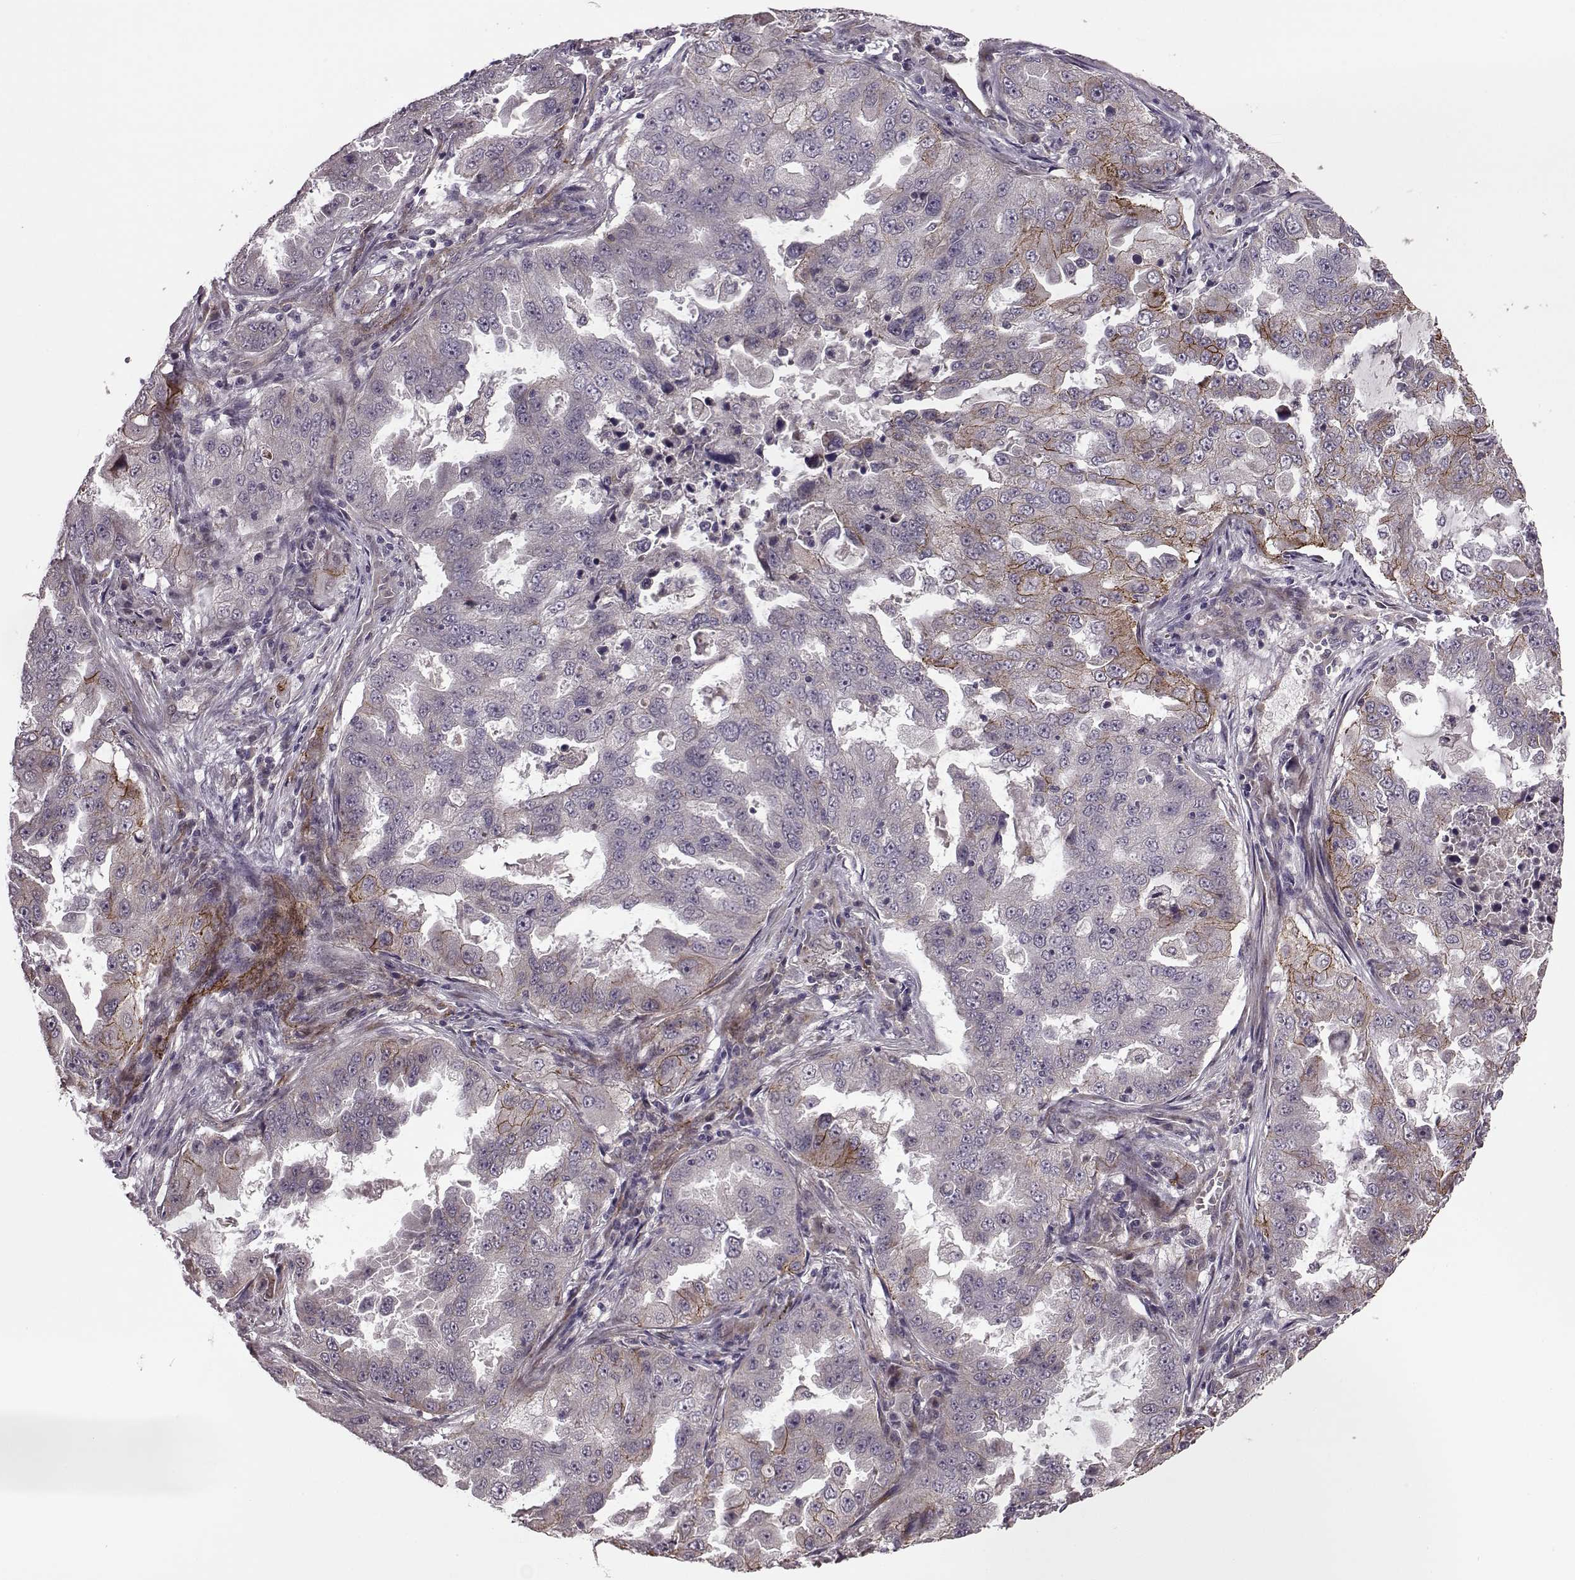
{"staining": {"intensity": "strong", "quantity": "<25%", "location": "cytoplasmic/membranous"}, "tissue": "lung cancer", "cell_type": "Tumor cells", "image_type": "cancer", "snomed": [{"axis": "morphology", "description": "Adenocarcinoma, NOS"}, {"axis": "topography", "description": "Lung"}], "caption": "This is a histology image of immunohistochemistry (IHC) staining of lung cancer, which shows strong staining in the cytoplasmic/membranous of tumor cells.", "gene": "SYNPO", "patient": {"sex": "female", "age": 61}}